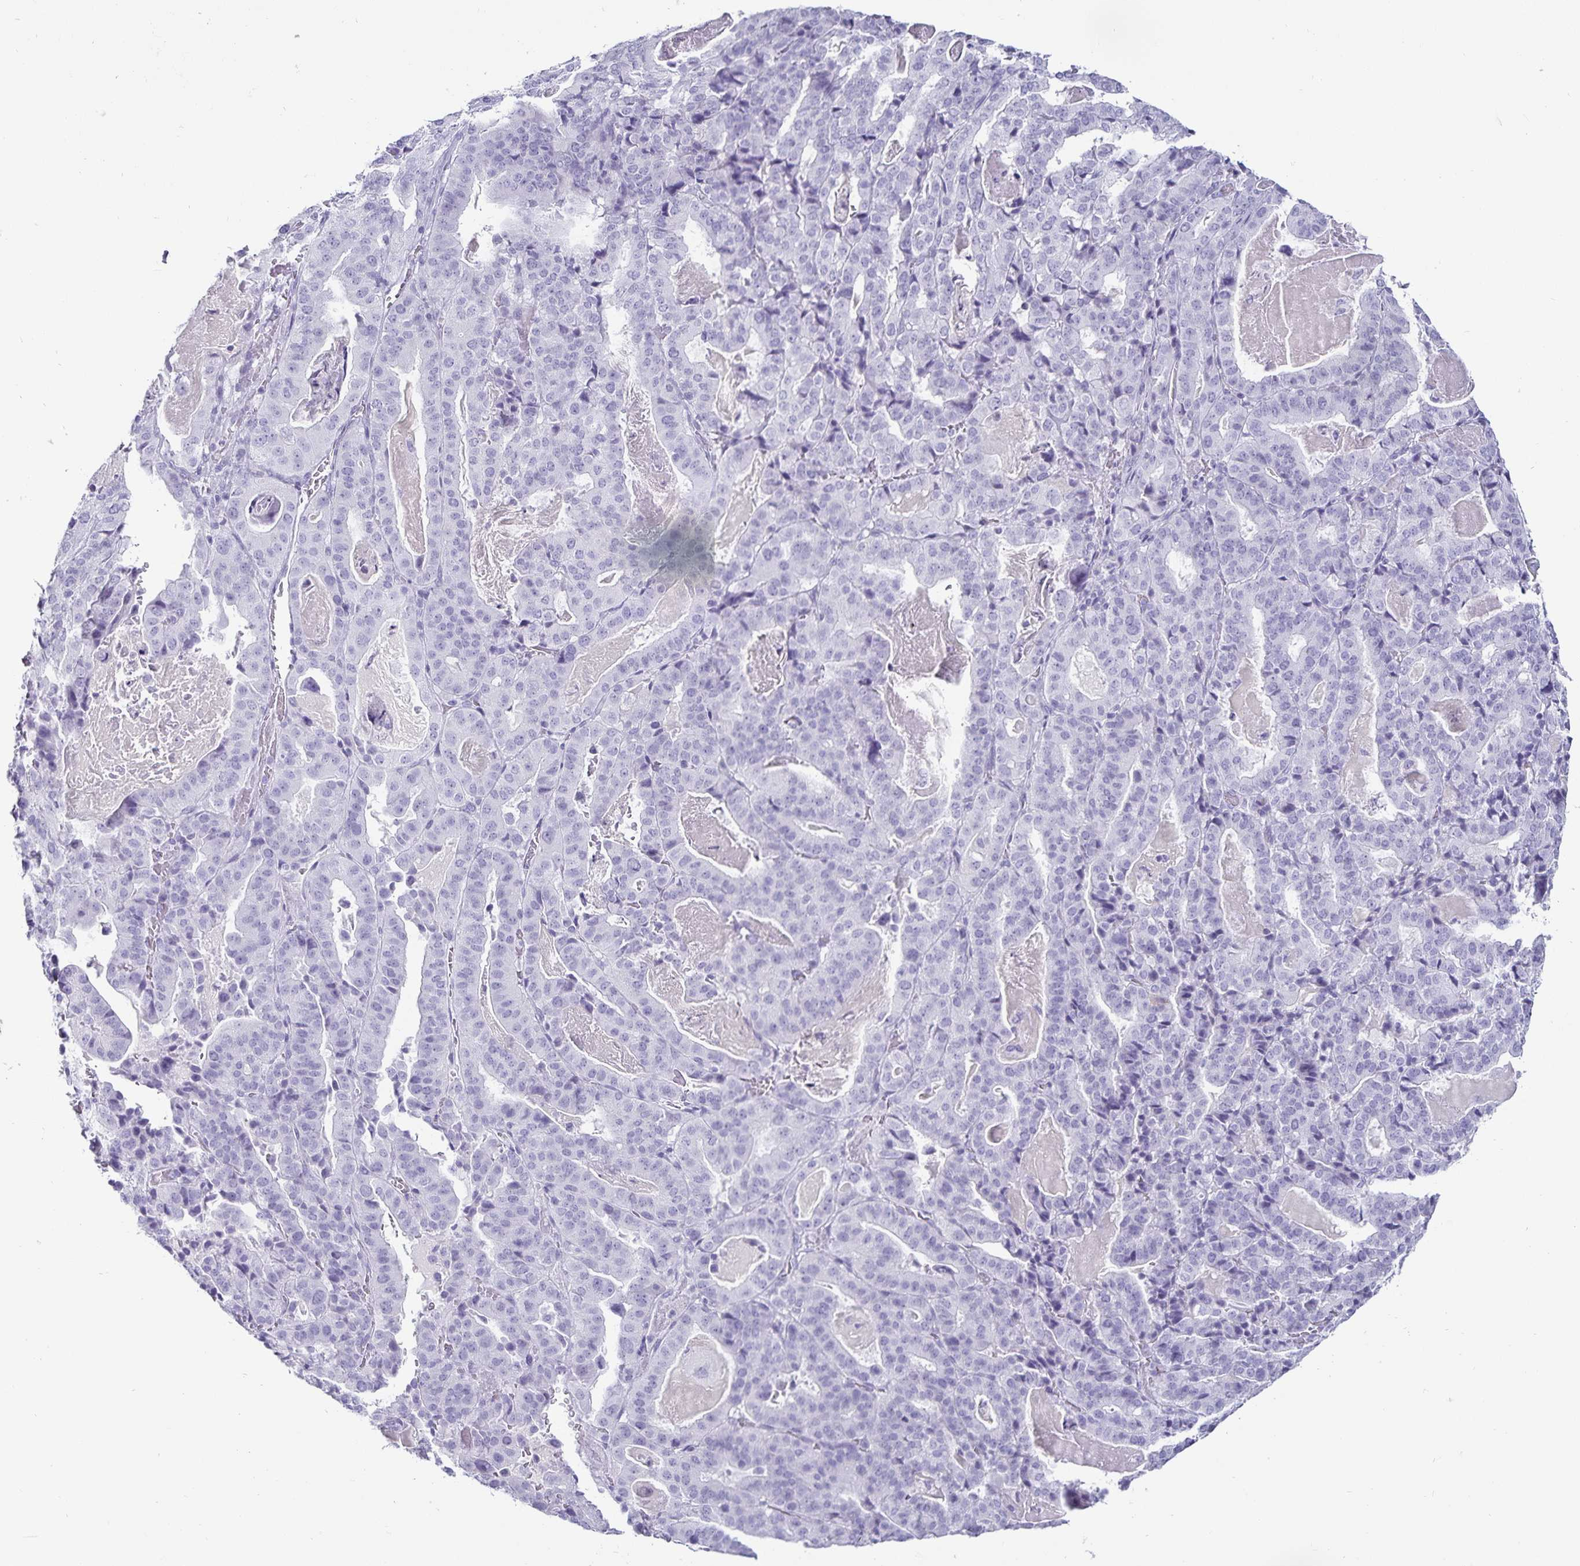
{"staining": {"intensity": "negative", "quantity": "none", "location": "none"}, "tissue": "stomach cancer", "cell_type": "Tumor cells", "image_type": "cancer", "snomed": [{"axis": "morphology", "description": "Adenocarcinoma, NOS"}, {"axis": "topography", "description": "Stomach"}], "caption": "A micrograph of stomach cancer stained for a protein exhibits no brown staining in tumor cells.", "gene": "DEFA6", "patient": {"sex": "male", "age": 48}}